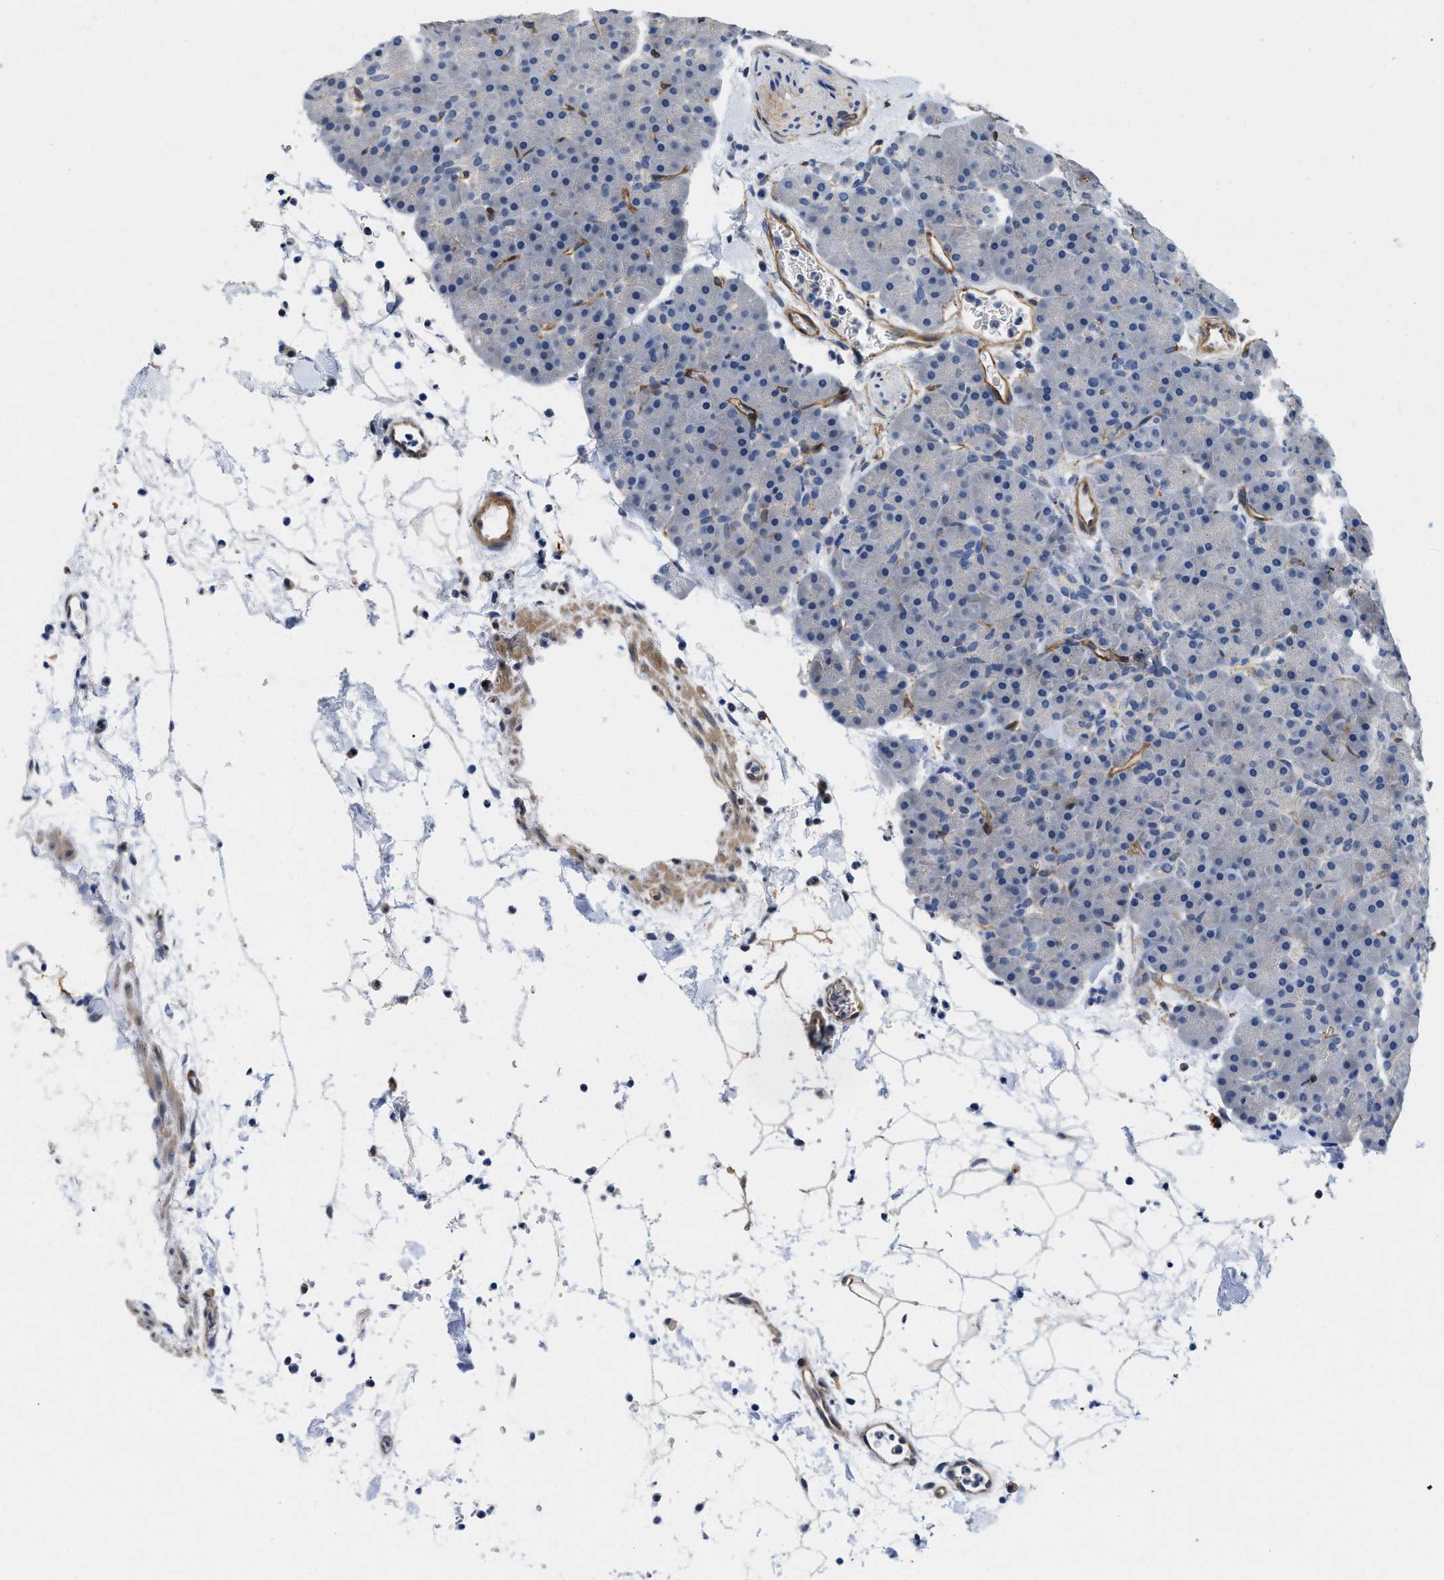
{"staining": {"intensity": "negative", "quantity": "none", "location": "none"}, "tissue": "pancreas", "cell_type": "Exocrine glandular cells", "image_type": "normal", "snomed": [{"axis": "morphology", "description": "Normal tissue, NOS"}, {"axis": "topography", "description": "Pancreas"}], "caption": "DAB (3,3'-diaminobenzidine) immunohistochemical staining of benign human pancreas demonstrates no significant expression in exocrine glandular cells. (Brightfield microscopy of DAB (3,3'-diaminobenzidine) IHC at high magnification).", "gene": "RAPH1", "patient": {"sex": "male", "age": 66}}